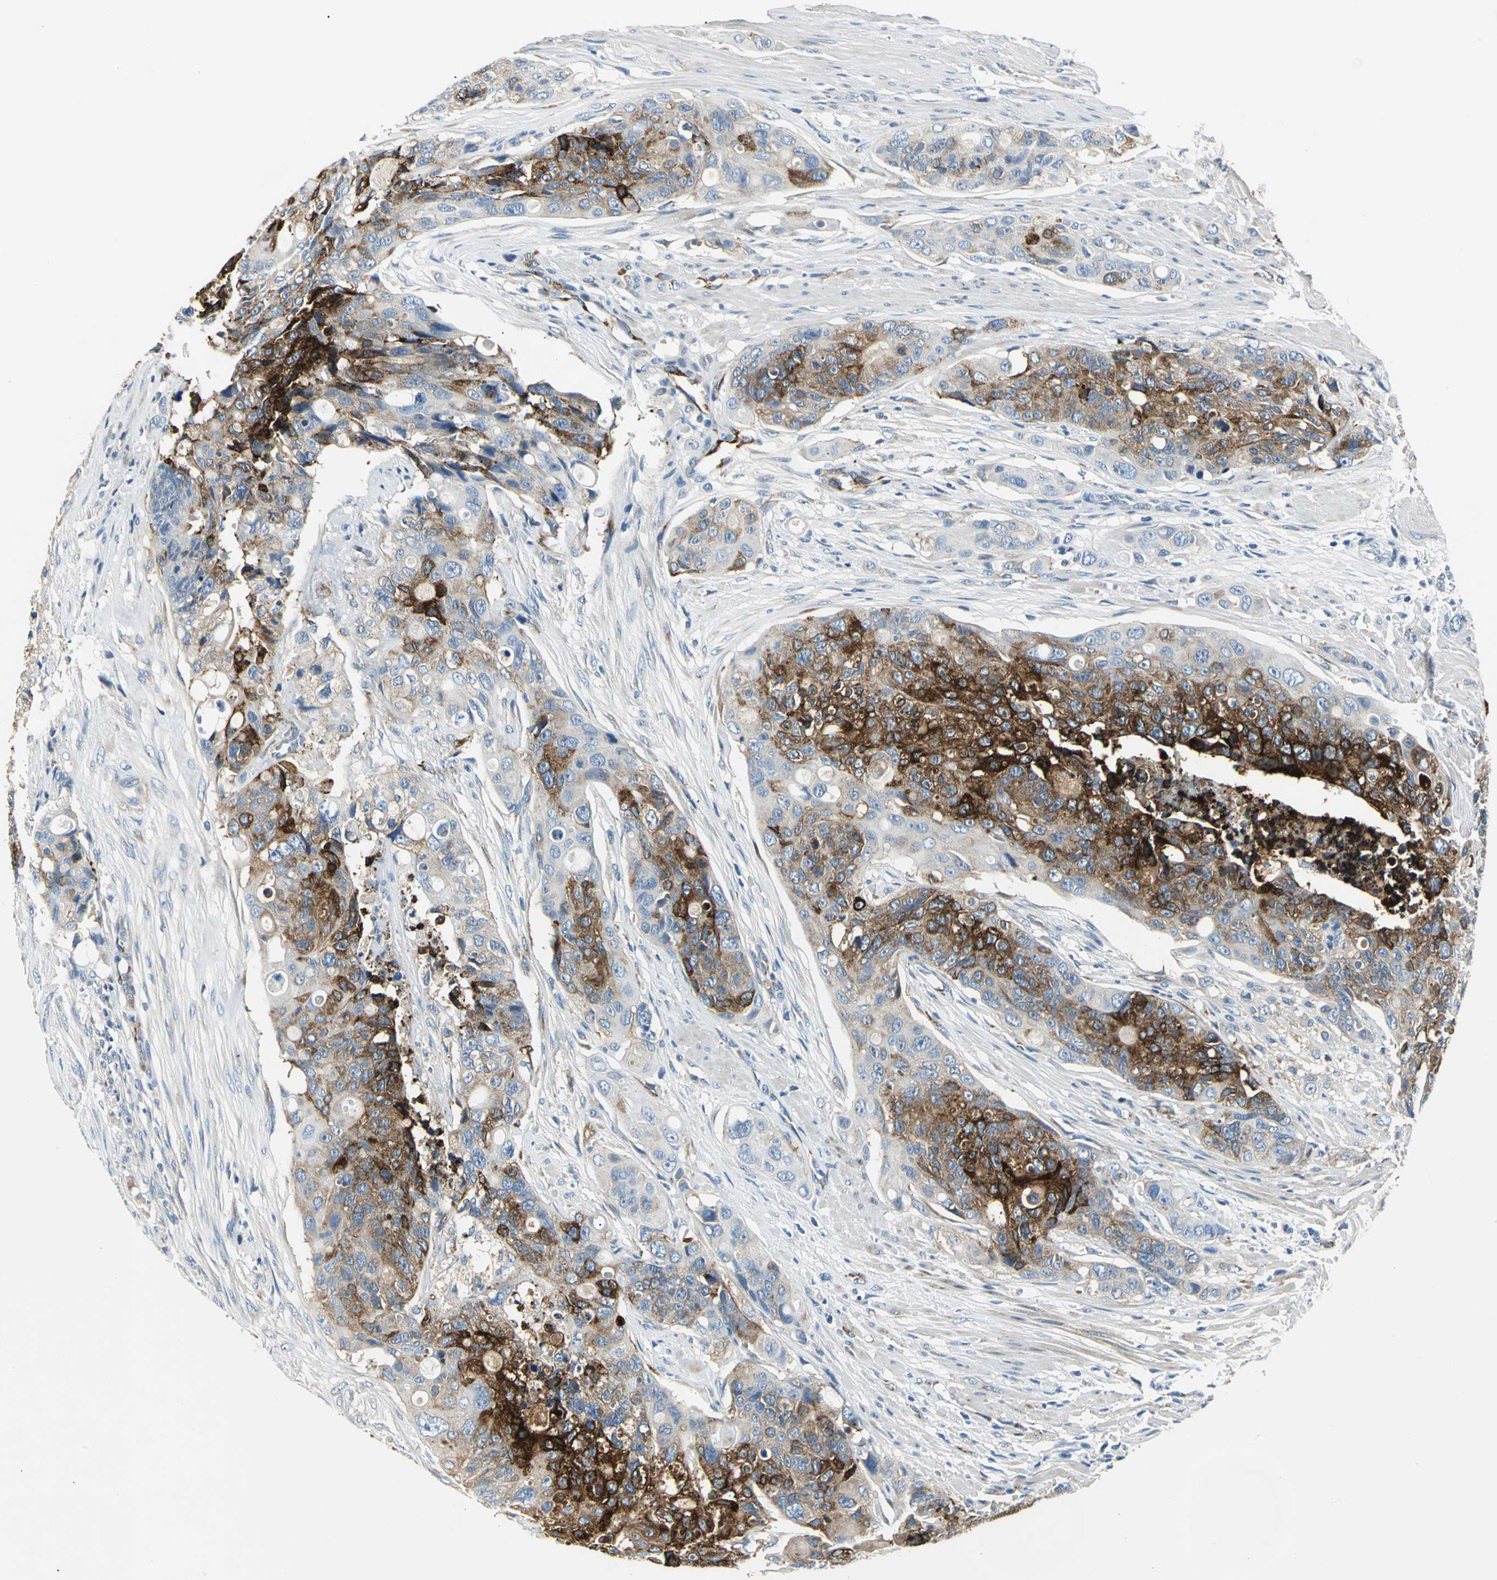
{"staining": {"intensity": "strong", "quantity": ">75%", "location": "cytoplasmic/membranous"}, "tissue": "colorectal cancer", "cell_type": "Tumor cells", "image_type": "cancer", "snomed": [{"axis": "morphology", "description": "Adenocarcinoma, NOS"}, {"axis": "topography", "description": "Colon"}], "caption": "Immunohistochemical staining of adenocarcinoma (colorectal) exhibits high levels of strong cytoplasmic/membranous staining in approximately >75% of tumor cells.", "gene": "B3GNT2", "patient": {"sex": "female", "age": 57}}